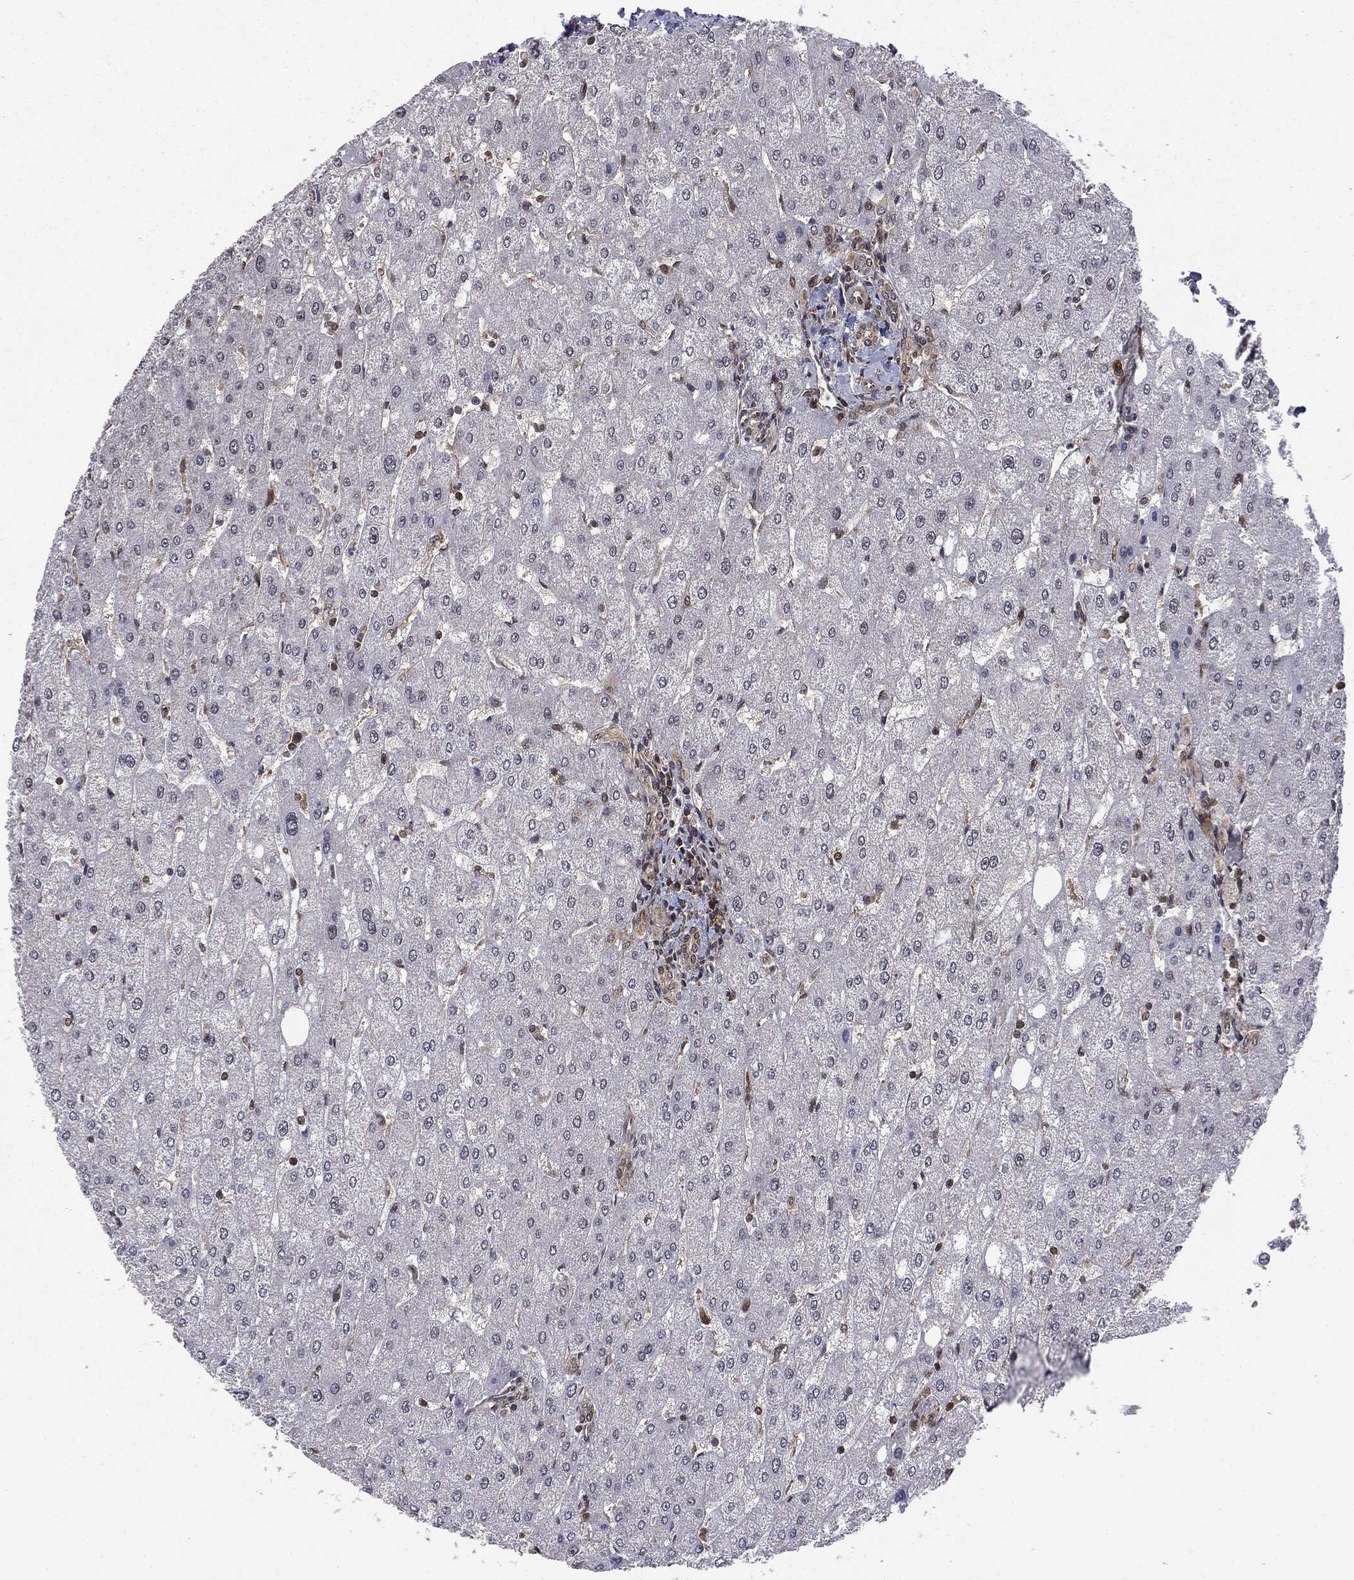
{"staining": {"intensity": "negative", "quantity": "none", "location": "none"}, "tissue": "liver", "cell_type": "Cholangiocytes", "image_type": "normal", "snomed": [{"axis": "morphology", "description": "Normal tissue, NOS"}, {"axis": "topography", "description": "Liver"}], "caption": "A high-resolution image shows IHC staining of benign liver, which shows no significant positivity in cholangiocytes. The staining is performed using DAB brown chromogen with nuclei counter-stained in using hematoxylin.", "gene": "PTPA", "patient": {"sex": "male", "age": 67}}